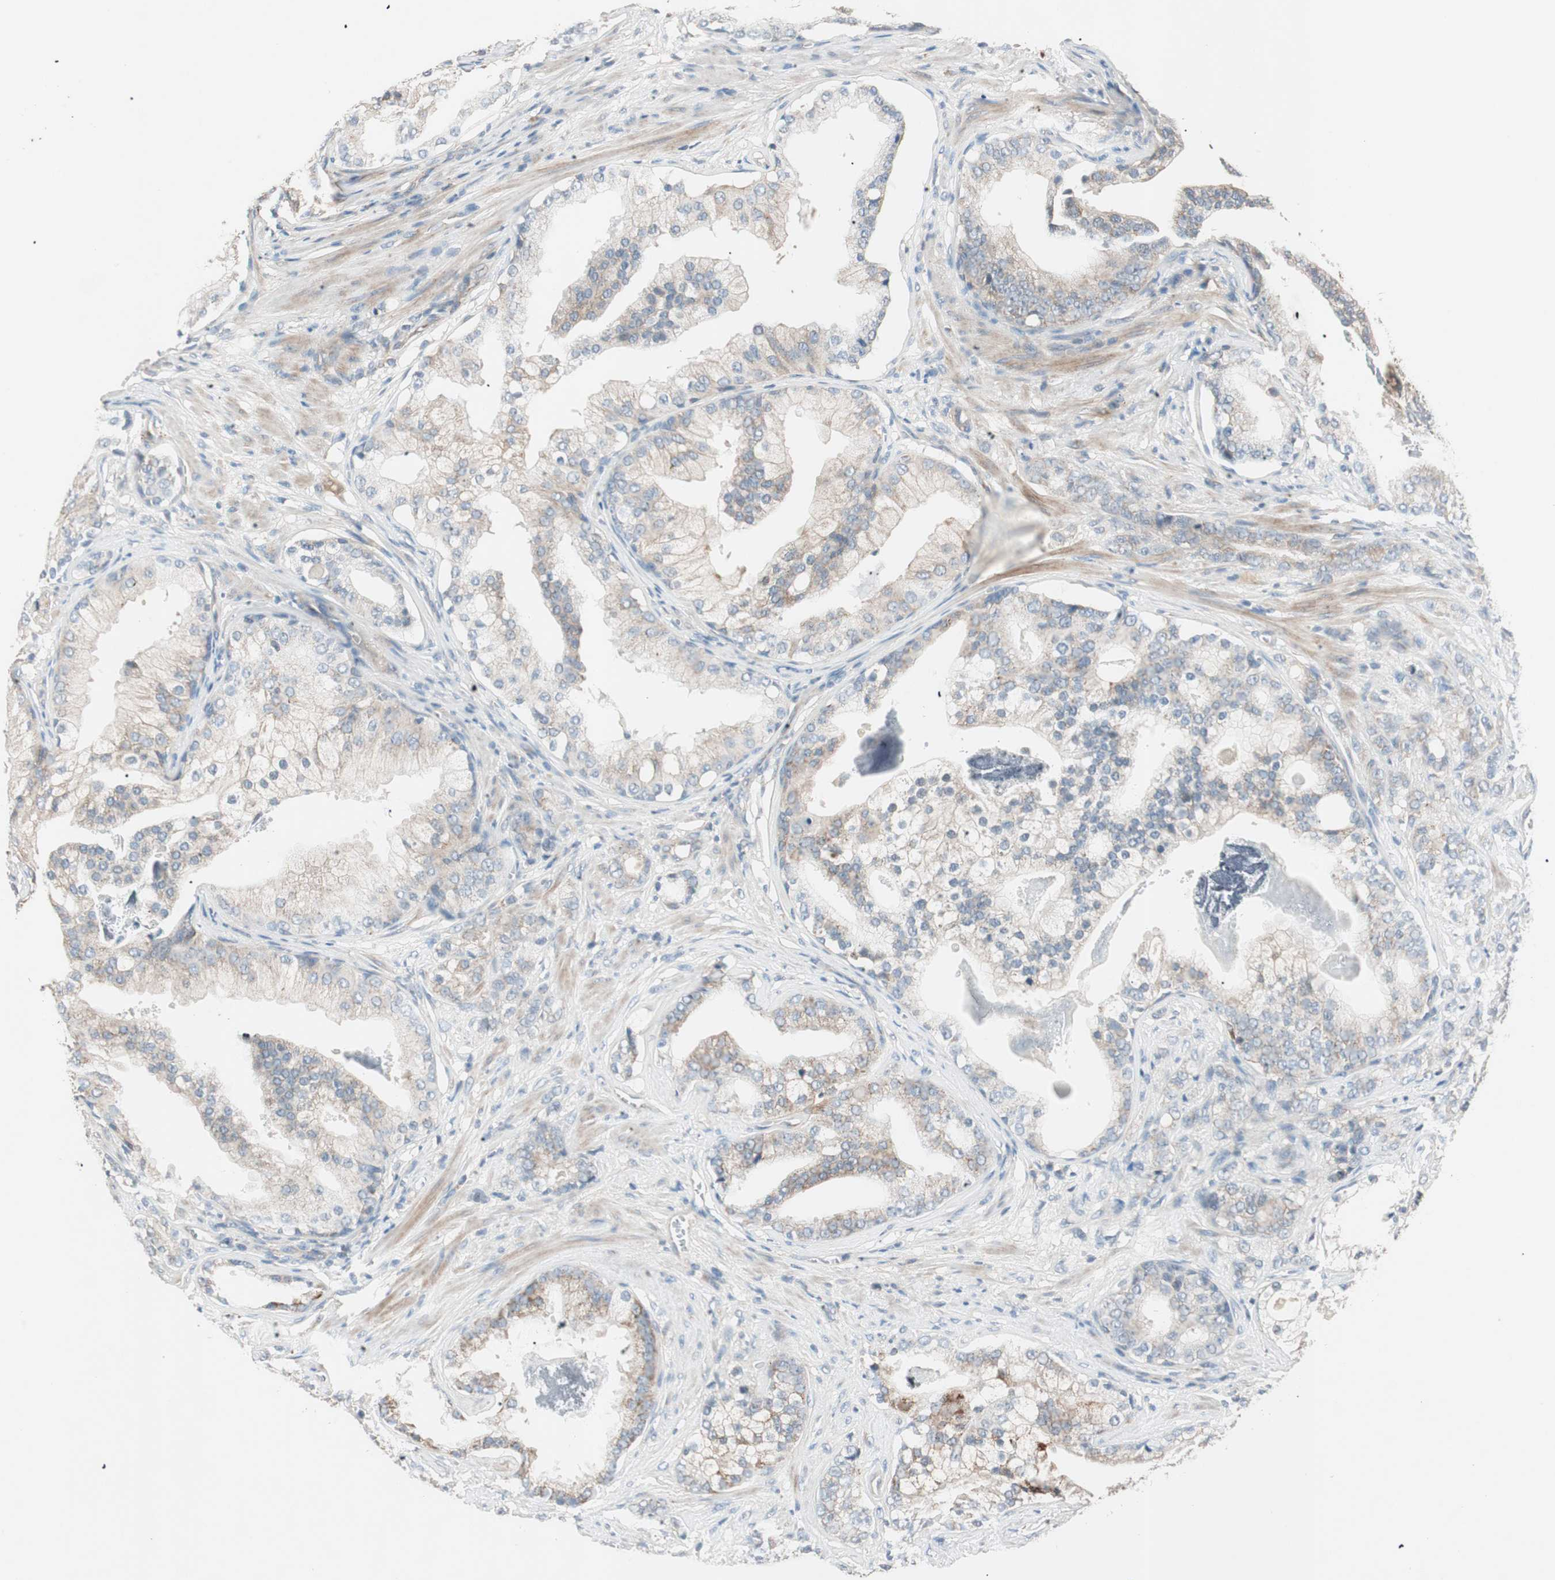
{"staining": {"intensity": "weak", "quantity": "25%-75%", "location": "cytoplasmic/membranous"}, "tissue": "prostate cancer", "cell_type": "Tumor cells", "image_type": "cancer", "snomed": [{"axis": "morphology", "description": "Adenocarcinoma, Low grade"}, {"axis": "topography", "description": "Prostate"}], "caption": "Human prostate cancer stained for a protein (brown) exhibits weak cytoplasmic/membranous positive expression in about 25%-75% of tumor cells.", "gene": "HPN", "patient": {"sex": "male", "age": 58}}